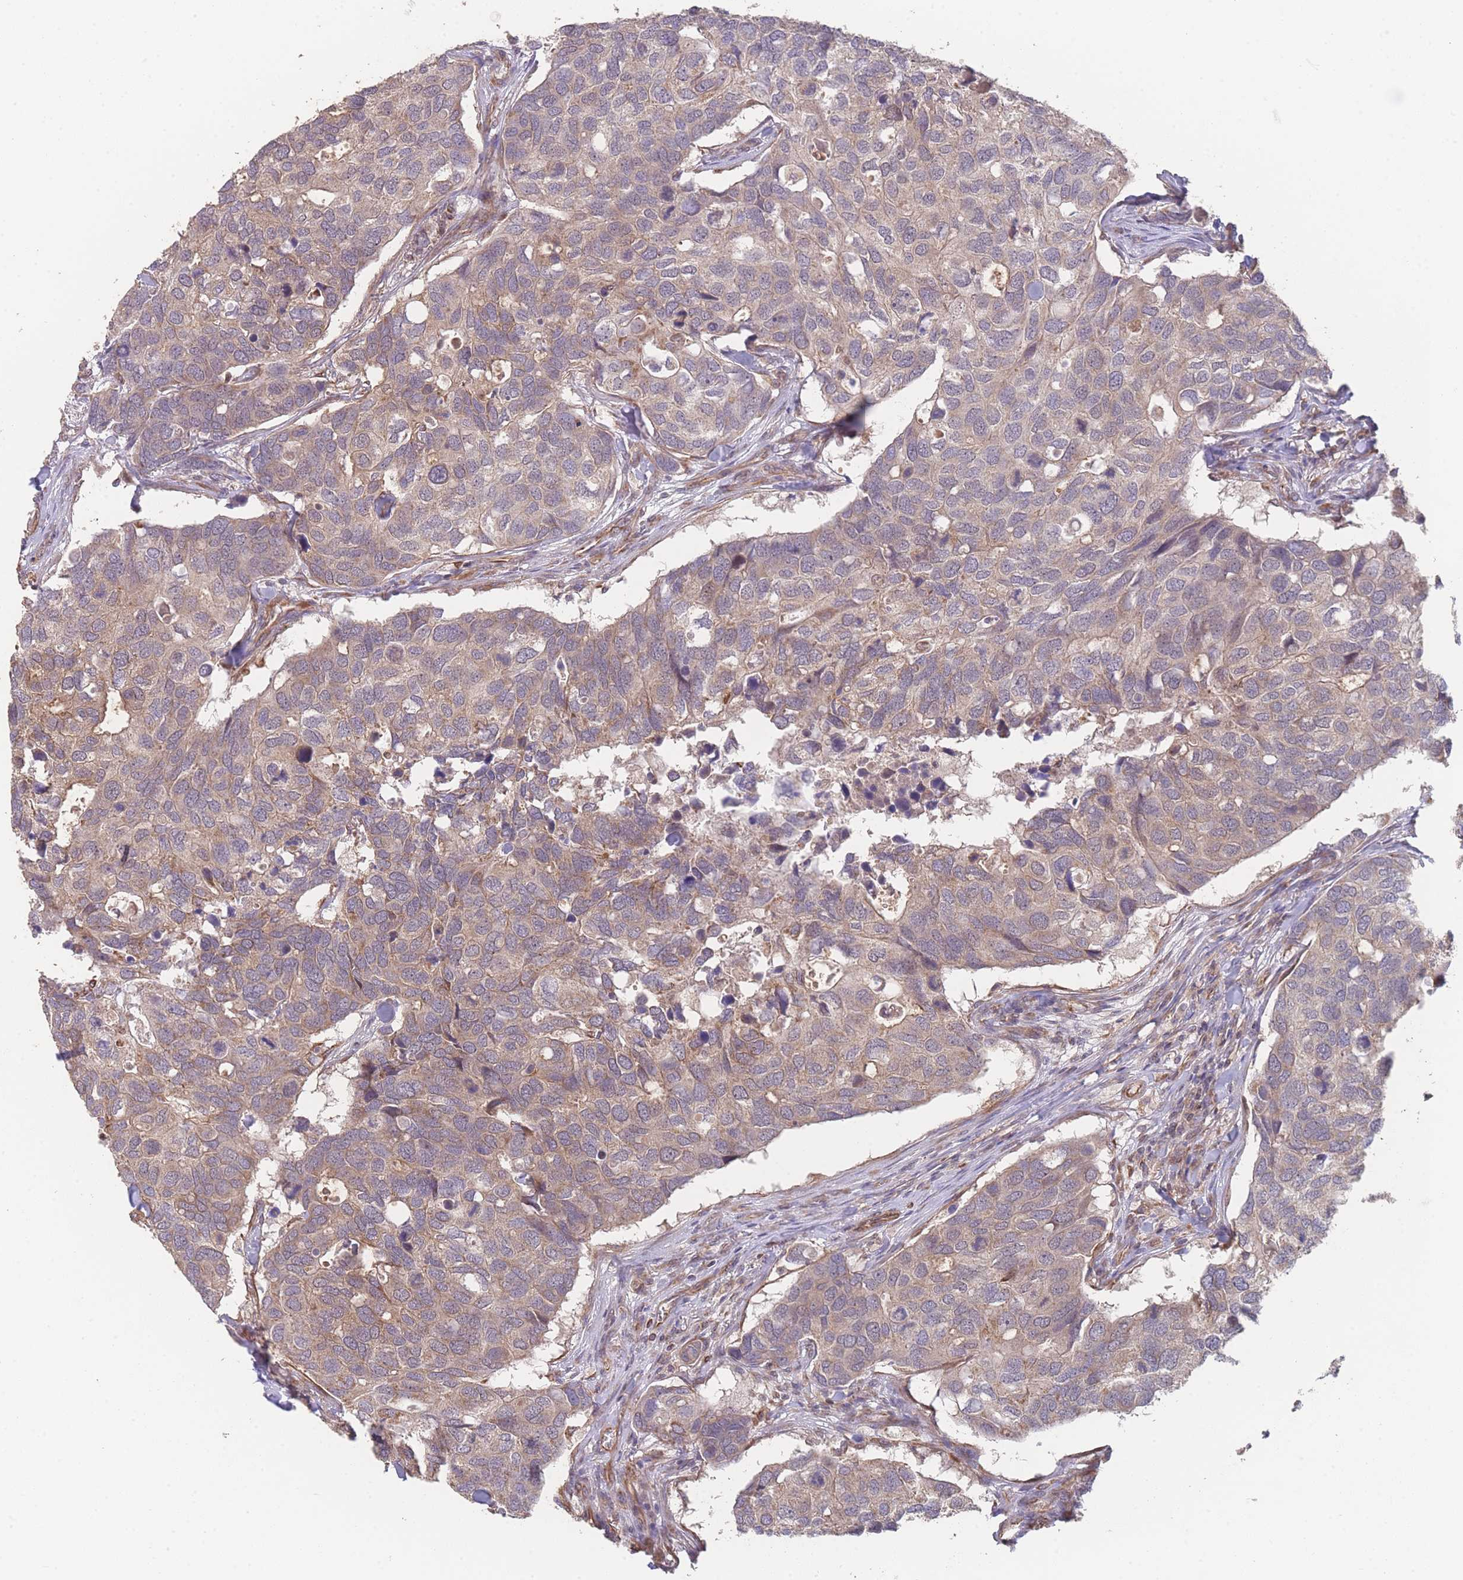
{"staining": {"intensity": "weak", "quantity": "25%-75%", "location": "cytoplasmic/membranous"}, "tissue": "breast cancer", "cell_type": "Tumor cells", "image_type": "cancer", "snomed": [{"axis": "morphology", "description": "Duct carcinoma"}, {"axis": "topography", "description": "Breast"}], "caption": "Immunohistochemistry (DAB (3,3'-diaminobenzidine)) staining of human breast cancer (intraductal carcinoma) reveals weak cytoplasmic/membranous protein staining in about 25%-75% of tumor cells. (DAB (3,3'-diaminobenzidine) IHC, brown staining for protein, blue staining for nuclei).", "gene": "PXMP4", "patient": {"sex": "female", "age": 83}}